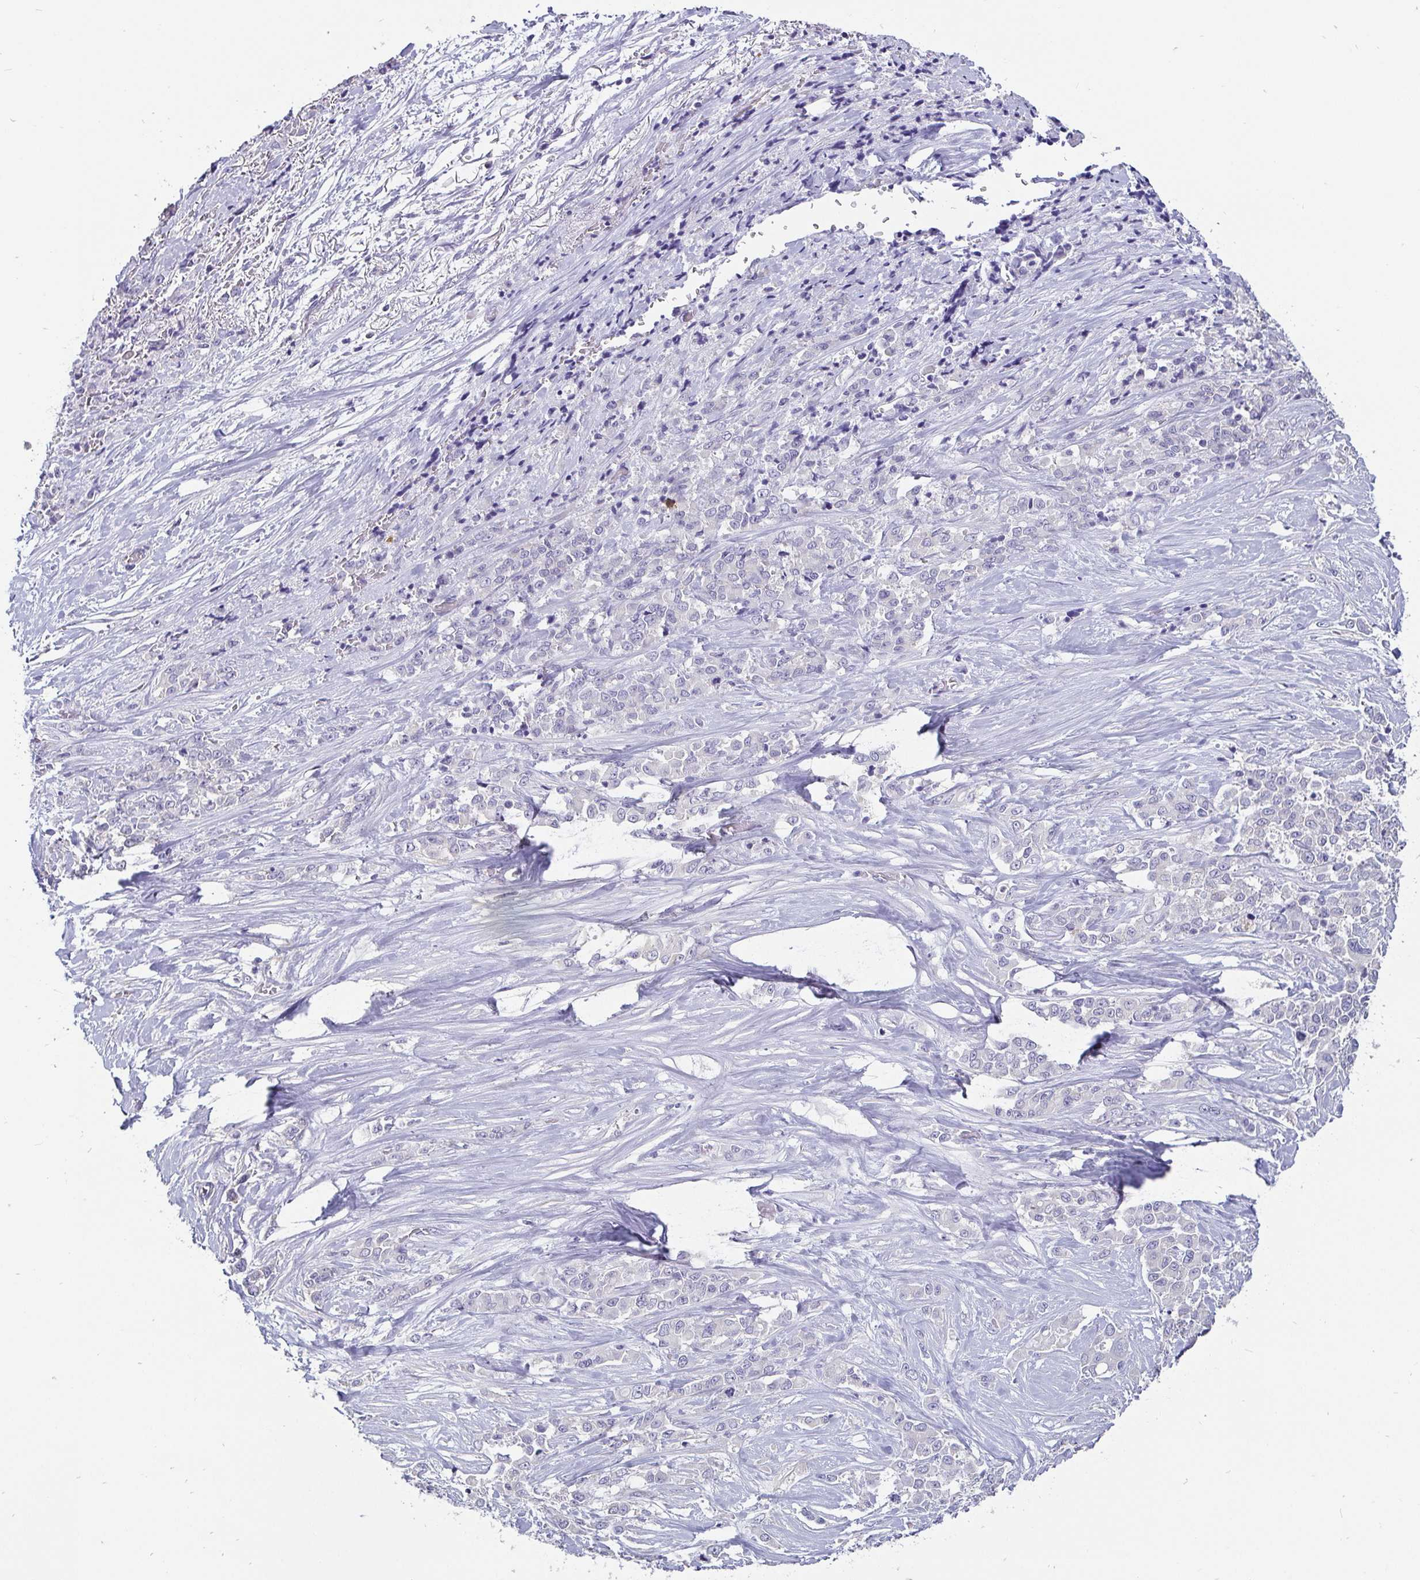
{"staining": {"intensity": "negative", "quantity": "none", "location": "none"}, "tissue": "stomach cancer", "cell_type": "Tumor cells", "image_type": "cancer", "snomed": [{"axis": "morphology", "description": "Adenocarcinoma, NOS"}, {"axis": "topography", "description": "Stomach"}], "caption": "Immunohistochemistry micrograph of adenocarcinoma (stomach) stained for a protein (brown), which exhibits no positivity in tumor cells. (DAB immunohistochemistry with hematoxylin counter stain).", "gene": "ADAMTS6", "patient": {"sex": "female", "age": 76}}